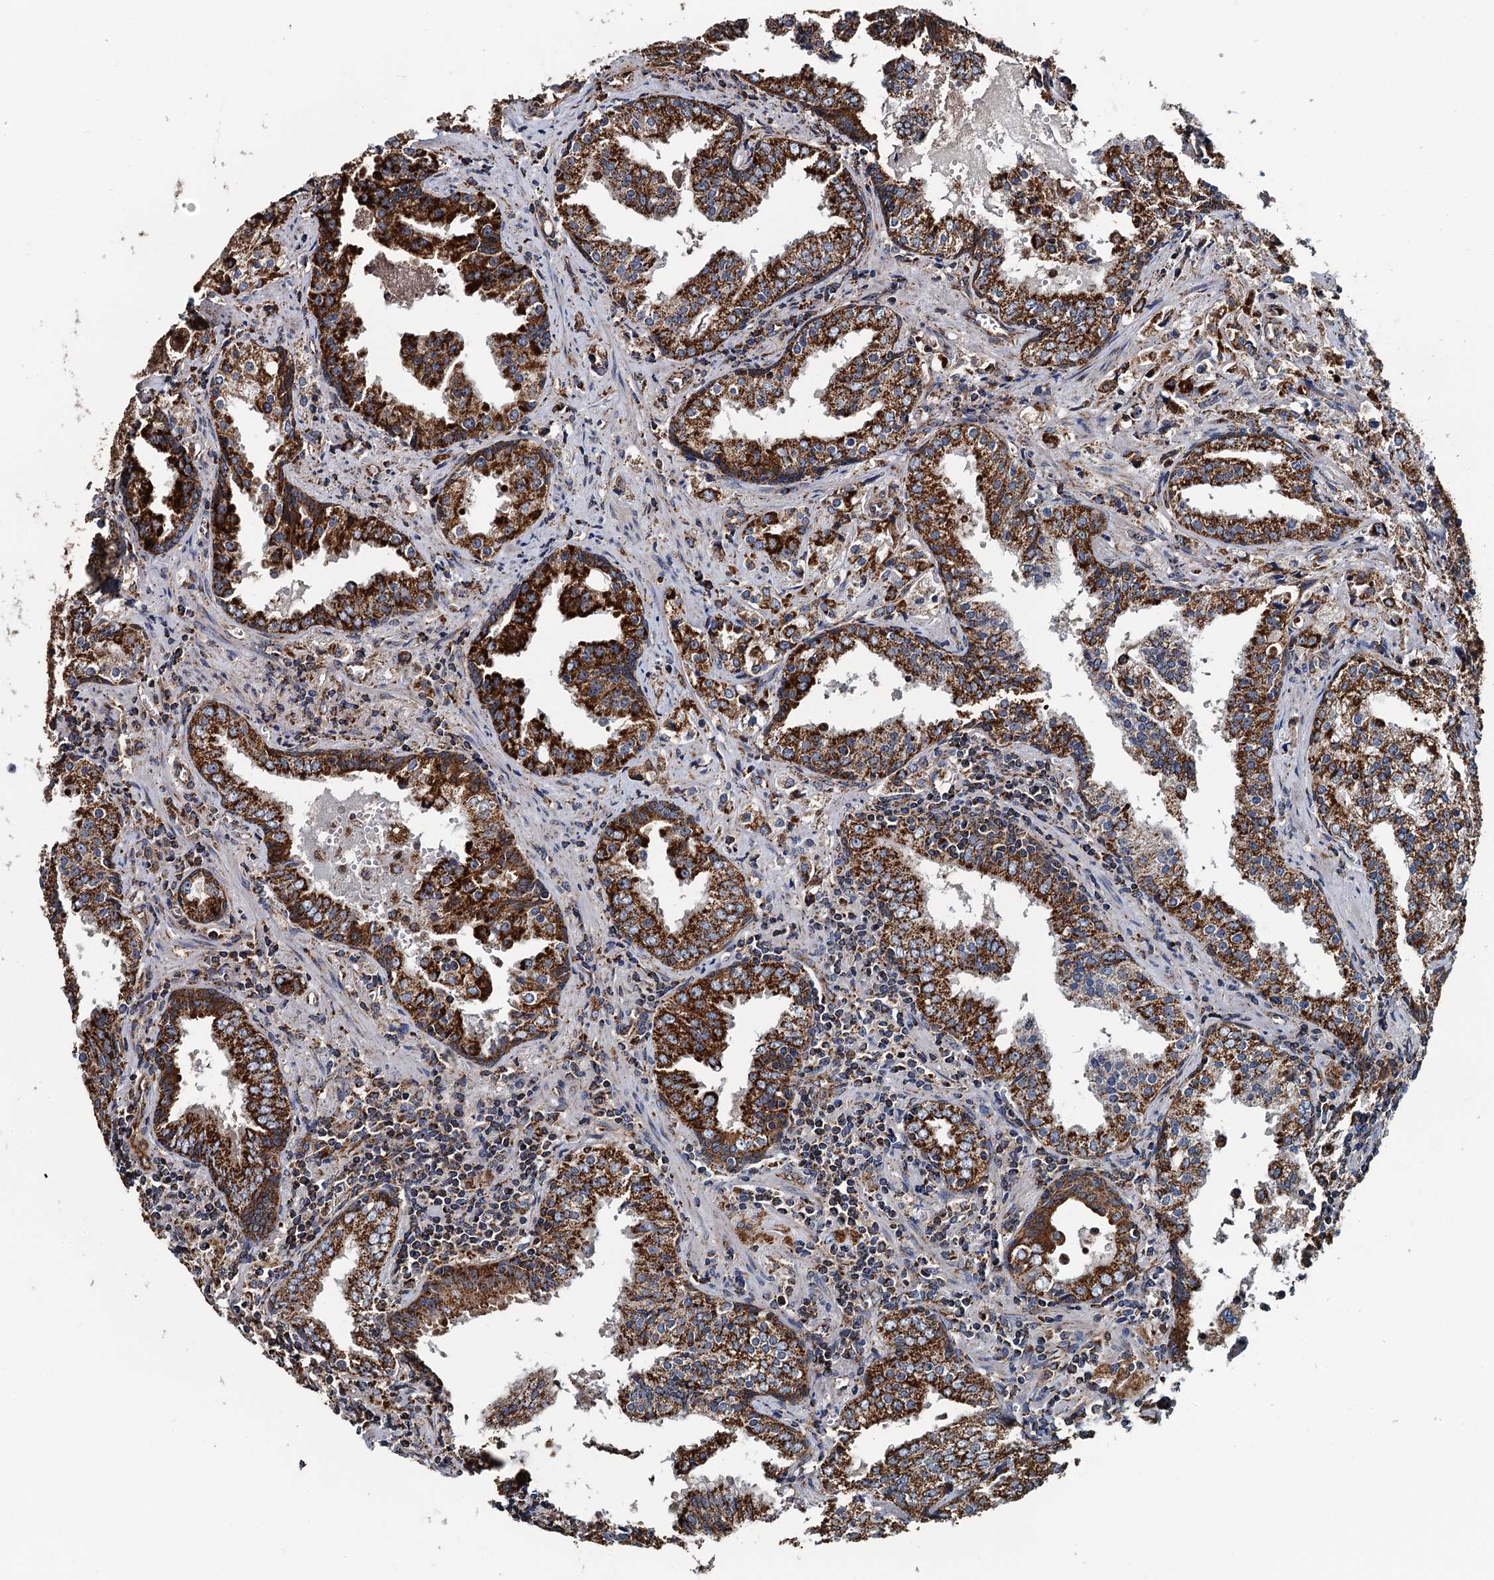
{"staining": {"intensity": "strong", "quantity": ">75%", "location": "cytoplasmic/membranous"}, "tissue": "prostate cancer", "cell_type": "Tumor cells", "image_type": "cancer", "snomed": [{"axis": "morphology", "description": "Adenocarcinoma, High grade"}, {"axis": "topography", "description": "Prostate"}], "caption": "Strong cytoplasmic/membranous staining is identified in approximately >75% of tumor cells in prostate cancer.", "gene": "AAGAB", "patient": {"sex": "male", "age": 68}}